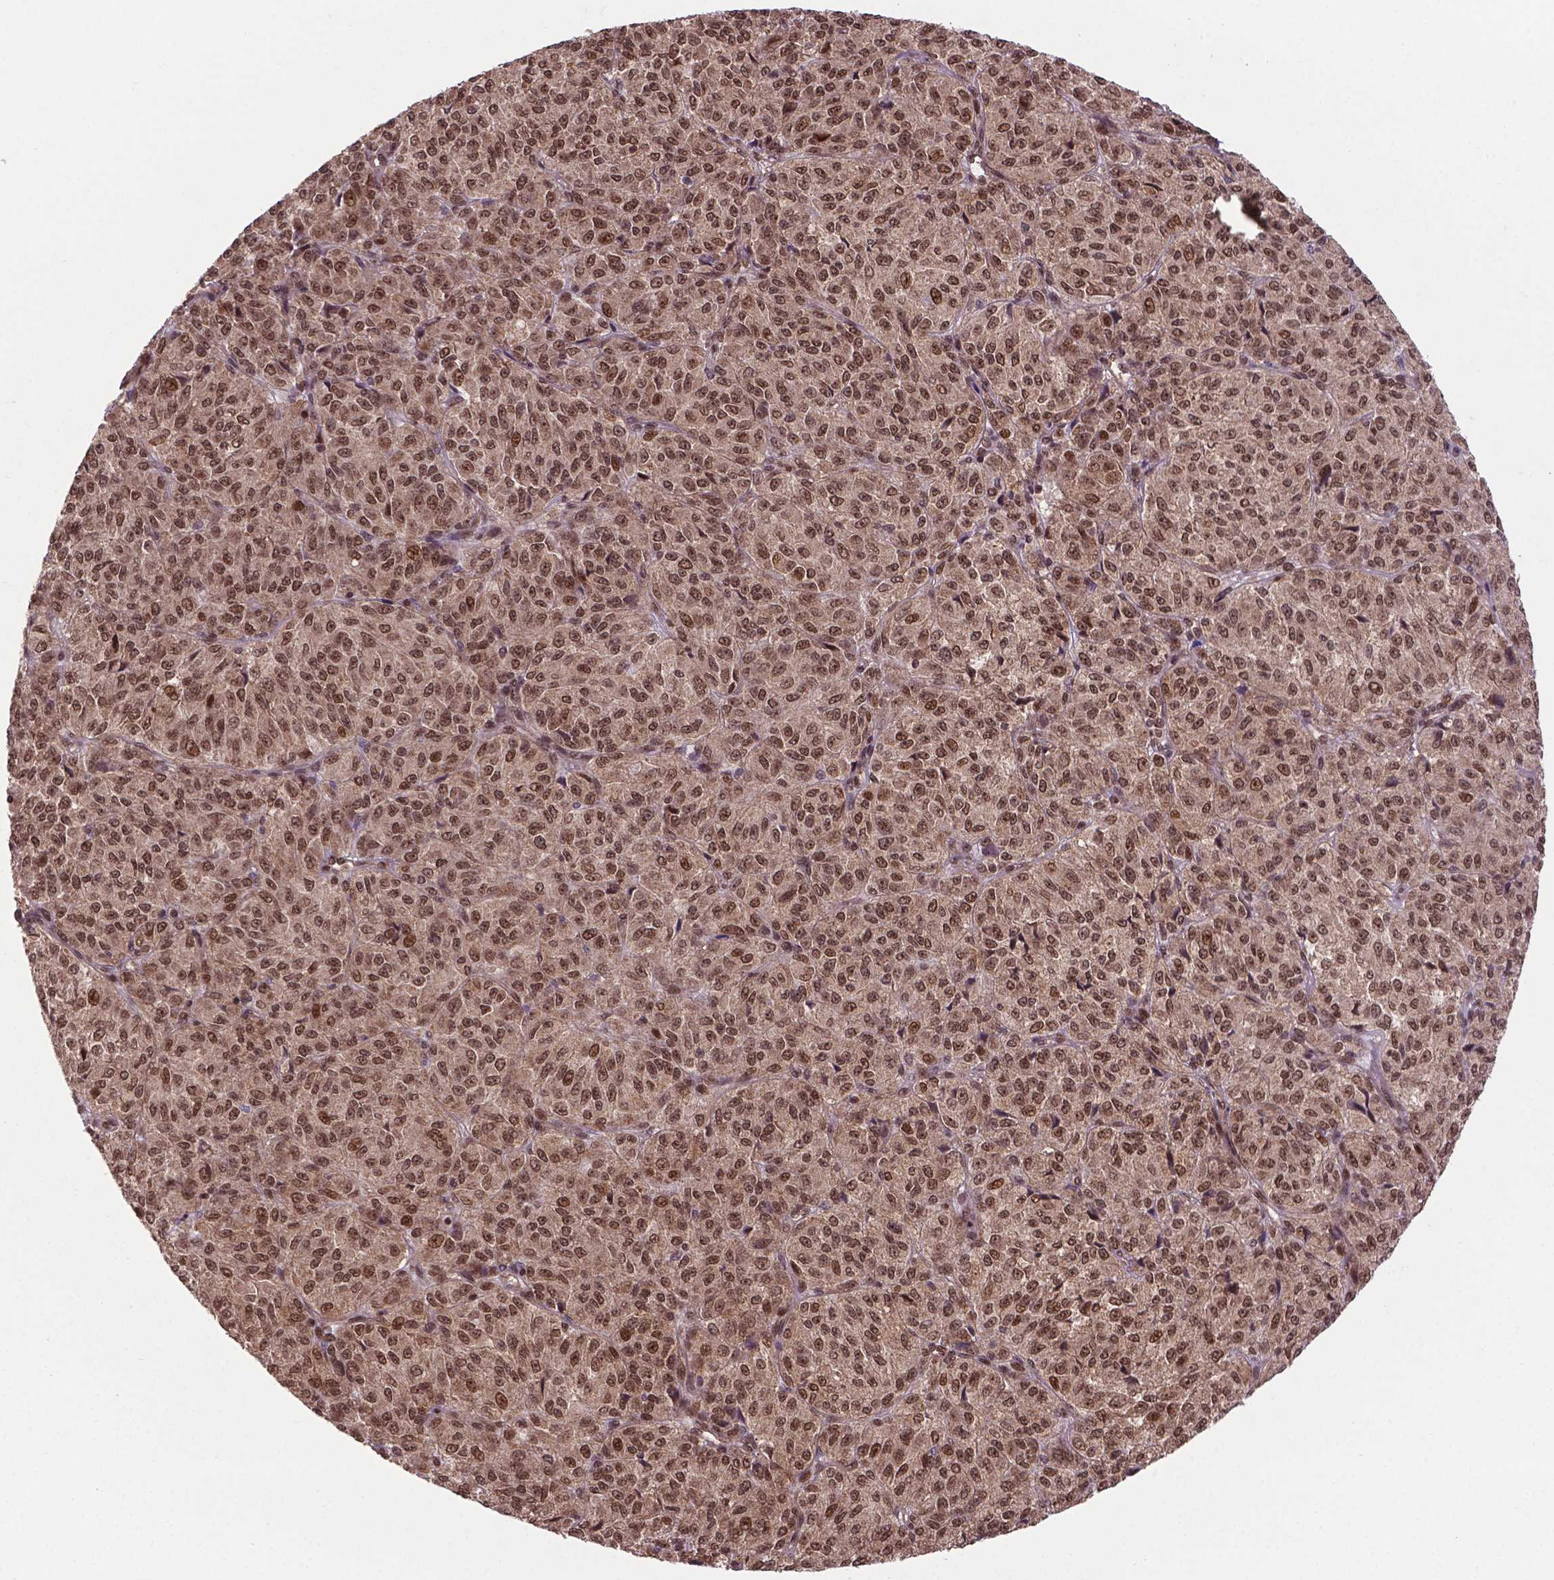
{"staining": {"intensity": "moderate", "quantity": ">75%", "location": "nuclear"}, "tissue": "melanoma", "cell_type": "Tumor cells", "image_type": "cancer", "snomed": [{"axis": "morphology", "description": "Malignant melanoma, Metastatic site"}, {"axis": "topography", "description": "Brain"}], "caption": "About >75% of tumor cells in human melanoma show moderate nuclear protein staining as visualized by brown immunohistochemical staining.", "gene": "CSNK2A1", "patient": {"sex": "female", "age": 56}}